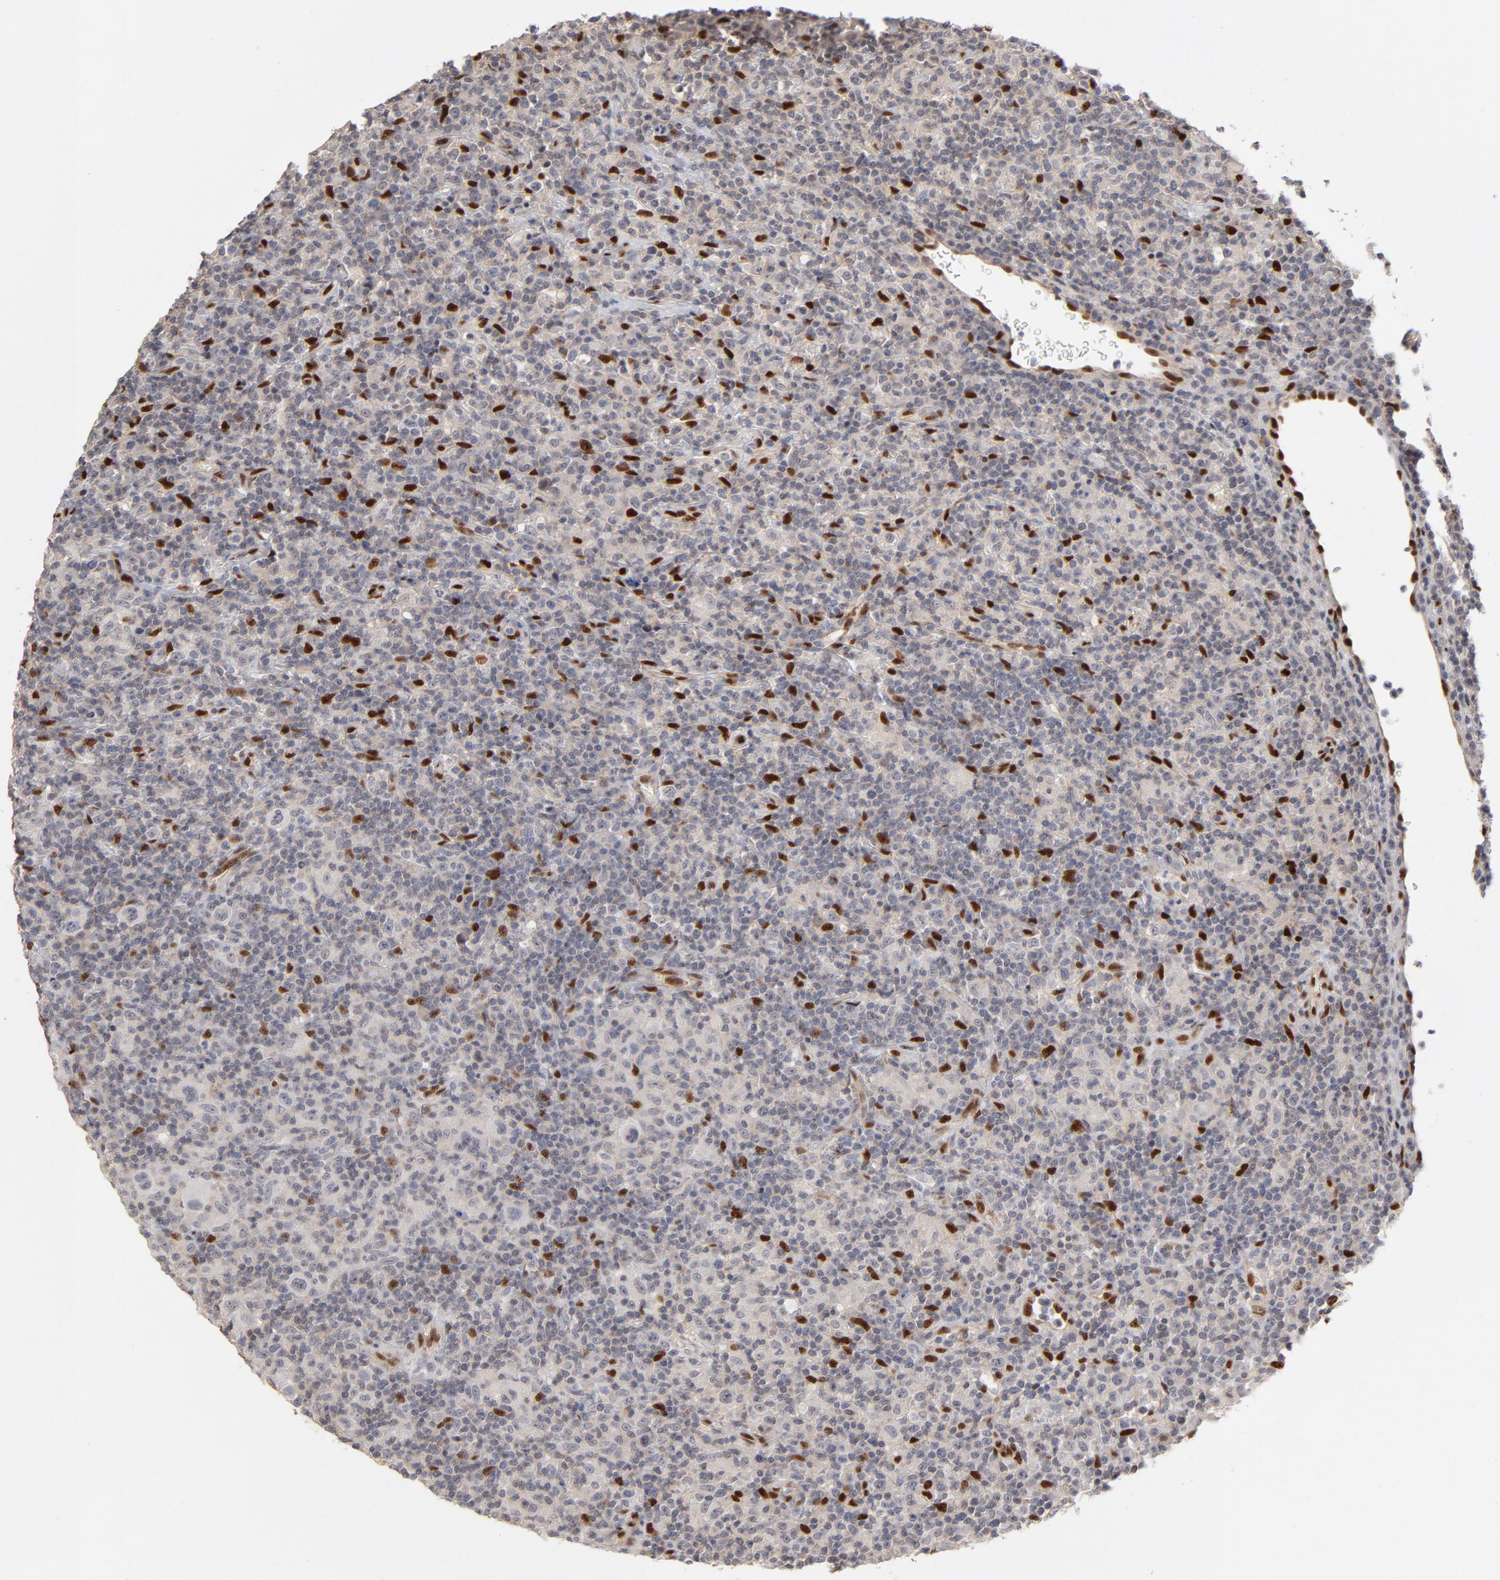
{"staining": {"intensity": "negative", "quantity": "none", "location": "none"}, "tissue": "lymphoma", "cell_type": "Tumor cells", "image_type": "cancer", "snomed": [{"axis": "morphology", "description": "Hodgkin's disease, NOS"}, {"axis": "topography", "description": "Lymph node"}], "caption": "The histopathology image exhibits no significant staining in tumor cells of lymphoma.", "gene": "NFIB", "patient": {"sex": "male", "age": 65}}